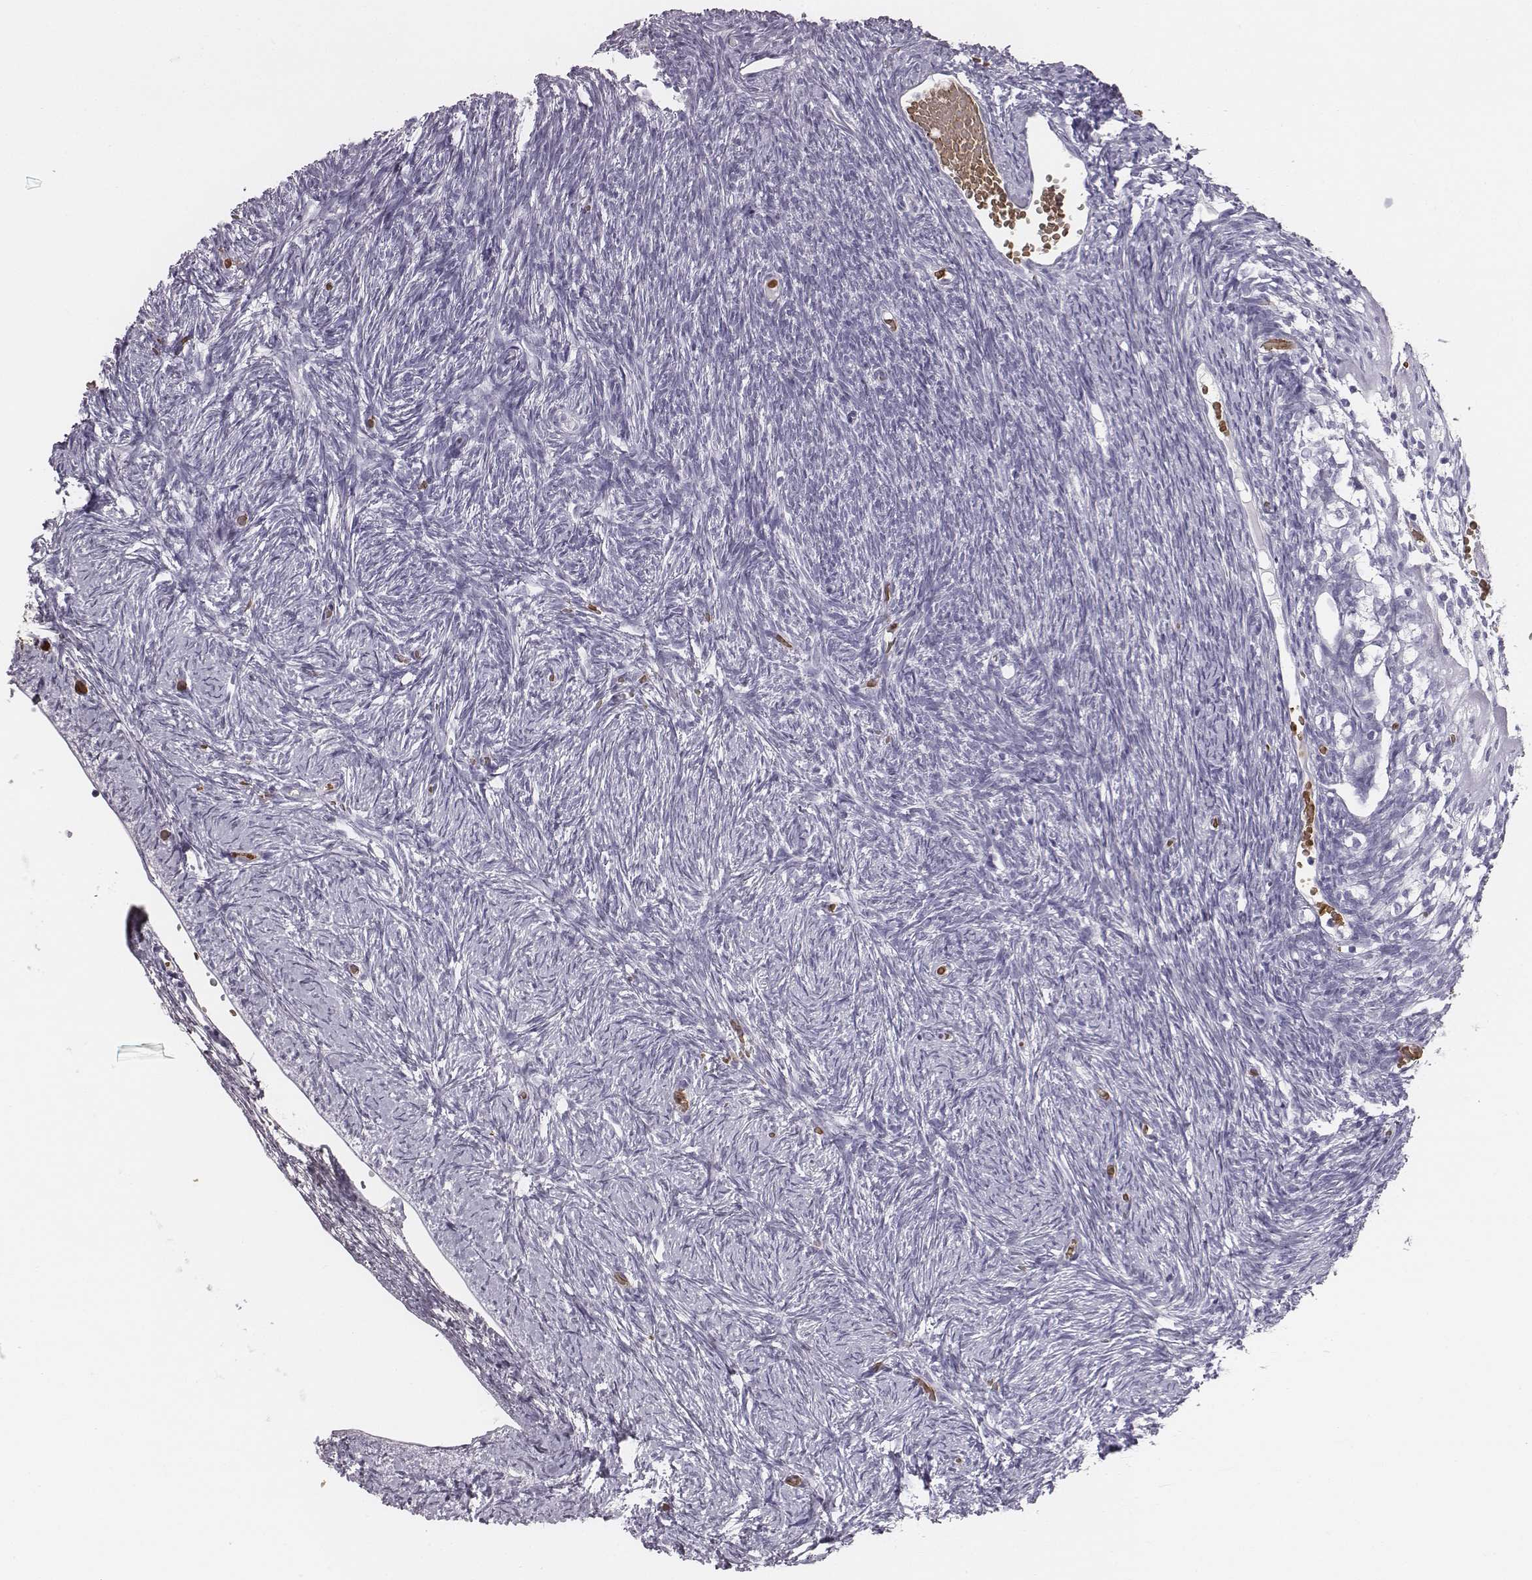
{"staining": {"intensity": "negative", "quantity": "none", "location": "none"}, "tissue": "ovary", "cell_type": "Follicle cells", "image_type": "normal", "snomed": [{"axis": "morphology", "description": "Normal tissue, NOS"}, {"axis": "topography", "description": "Ovary"}], "caption": "This is an immunohistochemistry image of unremarkable human ovary. There is no positivity in follicle cells.", "gene": "HBZ", "patient": {"sex": "female", "age": 39}}